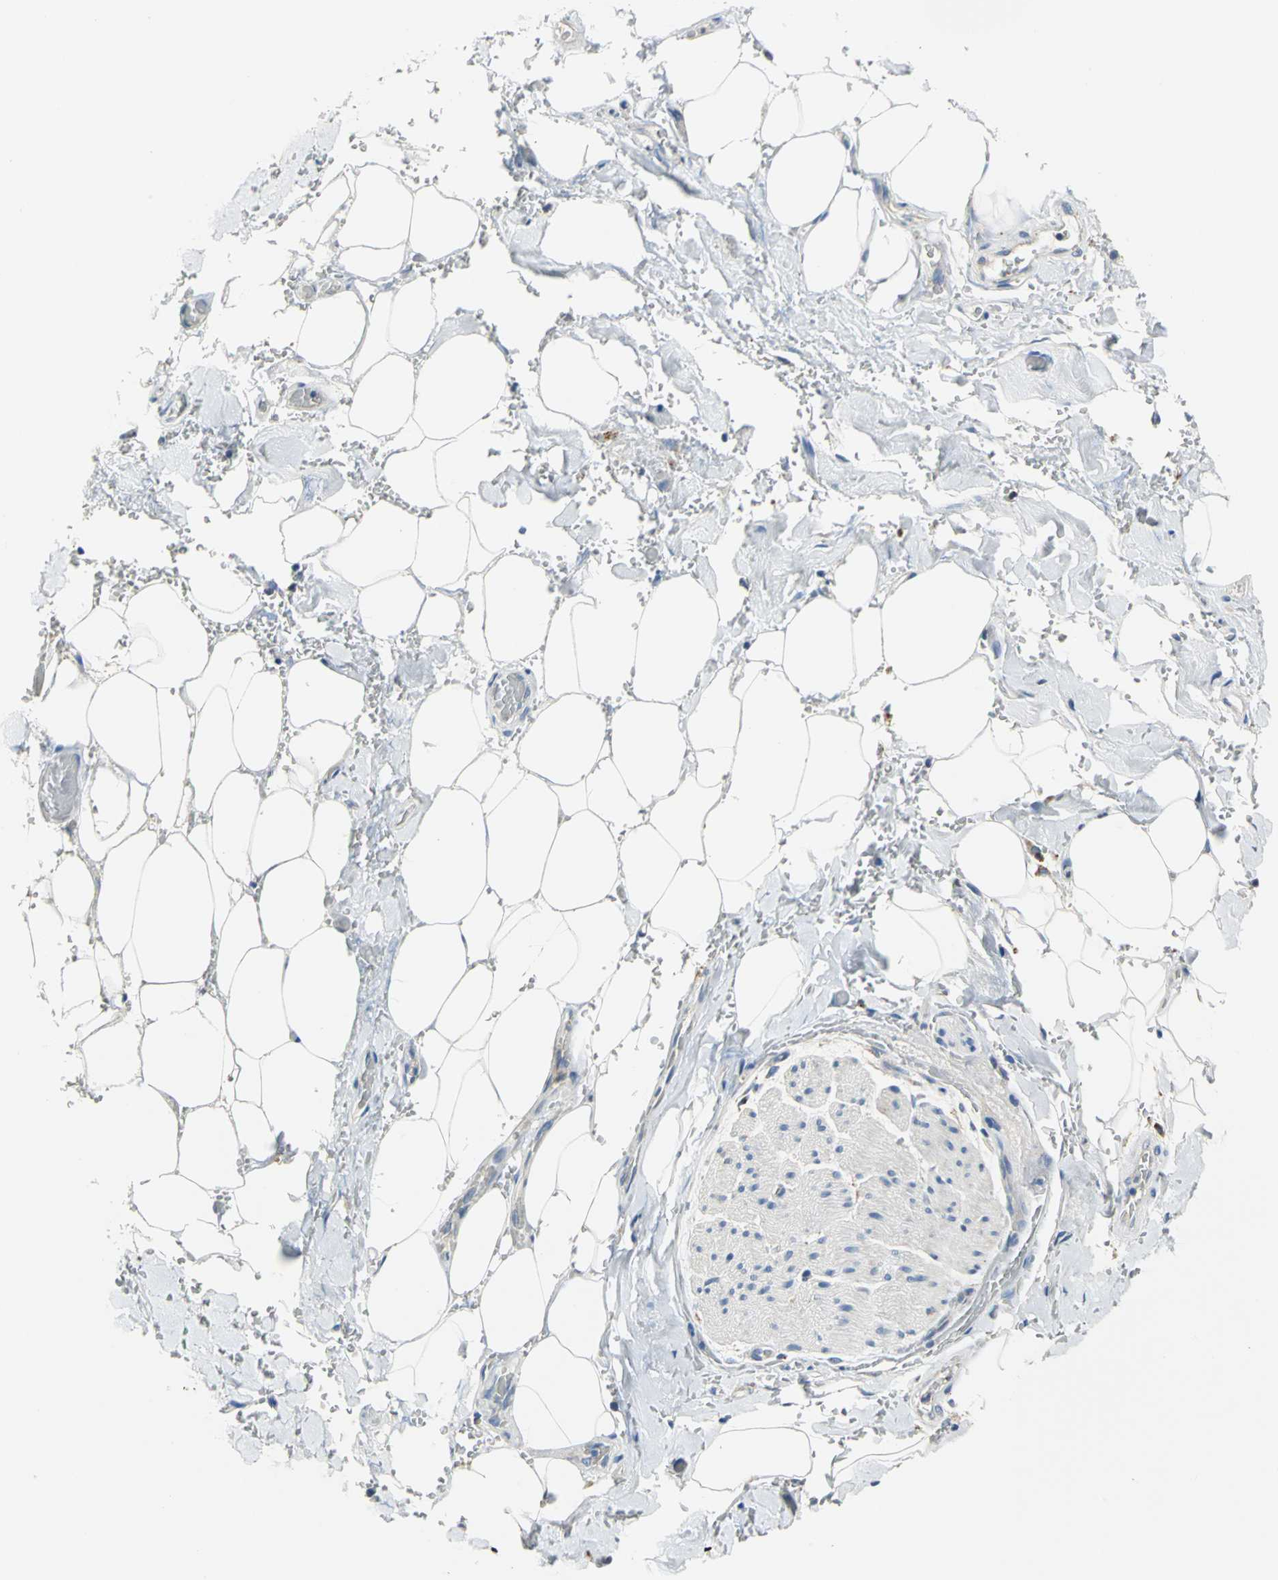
{"staining": {"intensity": "negative", "quantity": "none", "location": "none"}, "tissue": "adipose tissue", "cell_type": "Adipocytes", "image_type": "normal", "snomed": [{"axis": "morphology", "description": "Normal tissue, NOS"}, {"axis": "morphology", "description": "Cholangiocarcinoma"}, {"axis": "topography", "description": "Liver"}, {"axis": "topography", "description": "Peripheral nerve tissue"}], "caption": "DAB immunohistochemical staining of benign human adipose tissue demonstrates no significant staining in adipocytes.", "gene": "RASD2", "patient": {"sex": "male", "age": 50}}